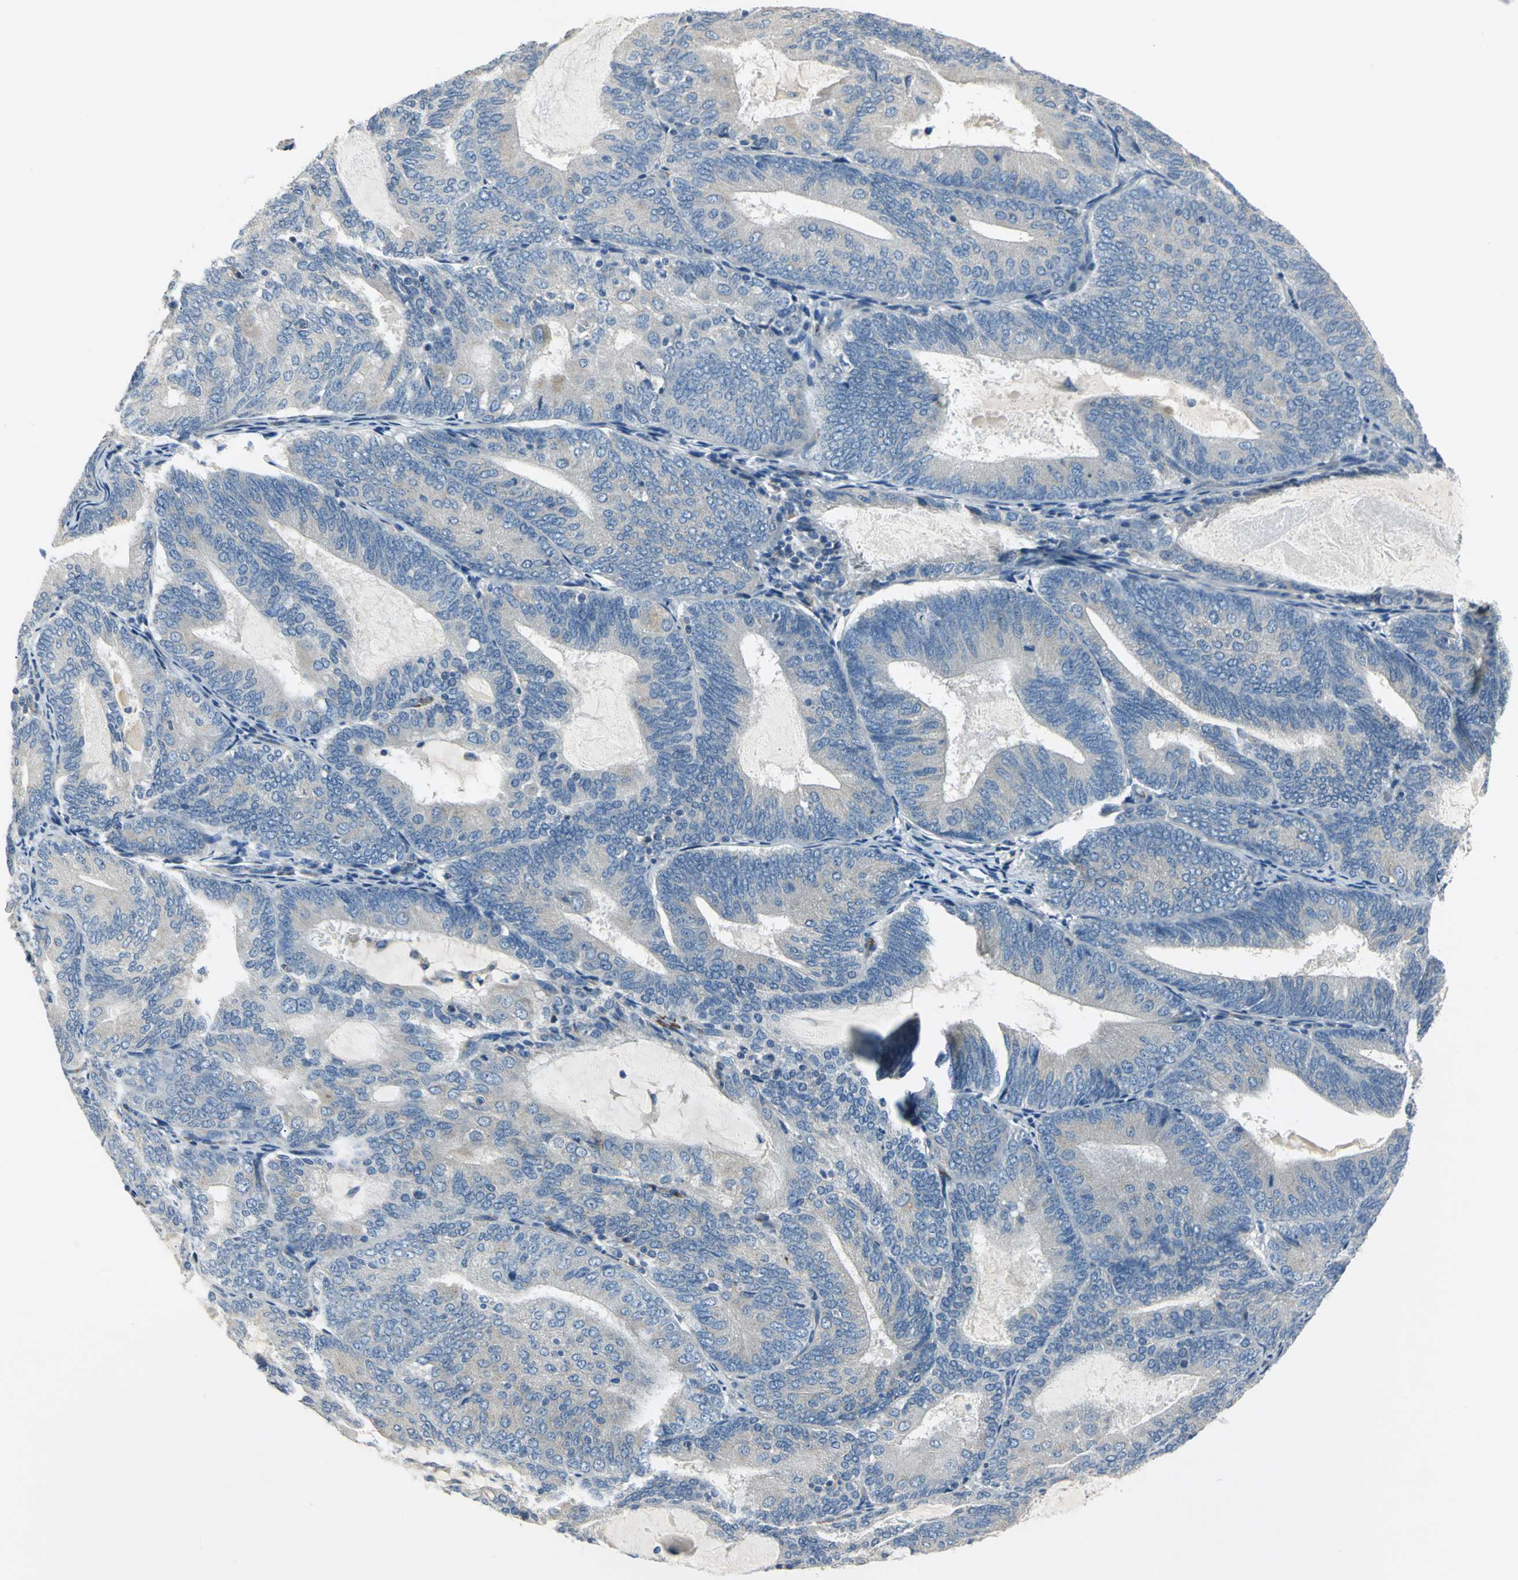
{"staining": {"intensity": "weak", "quantity": "<25%", "location": "cytoplasmic/membranous"}, "tissue": "endometrial cancer", "cell_type": "Tumor cells", "image_type": "cancer", "snomed": [{"axis": "morphology", "description": "Adenocarcinoma, NOS"}, {"axis": "topography", "description": "Endometrium"}], "caption": "Endometrial cancer (adenocarcinoma) was stained to show a protein in brown. There is no significant expression in tumor cells.", "gene": "B3GNT2", "patient": {"sex": "female", "age": 81}}